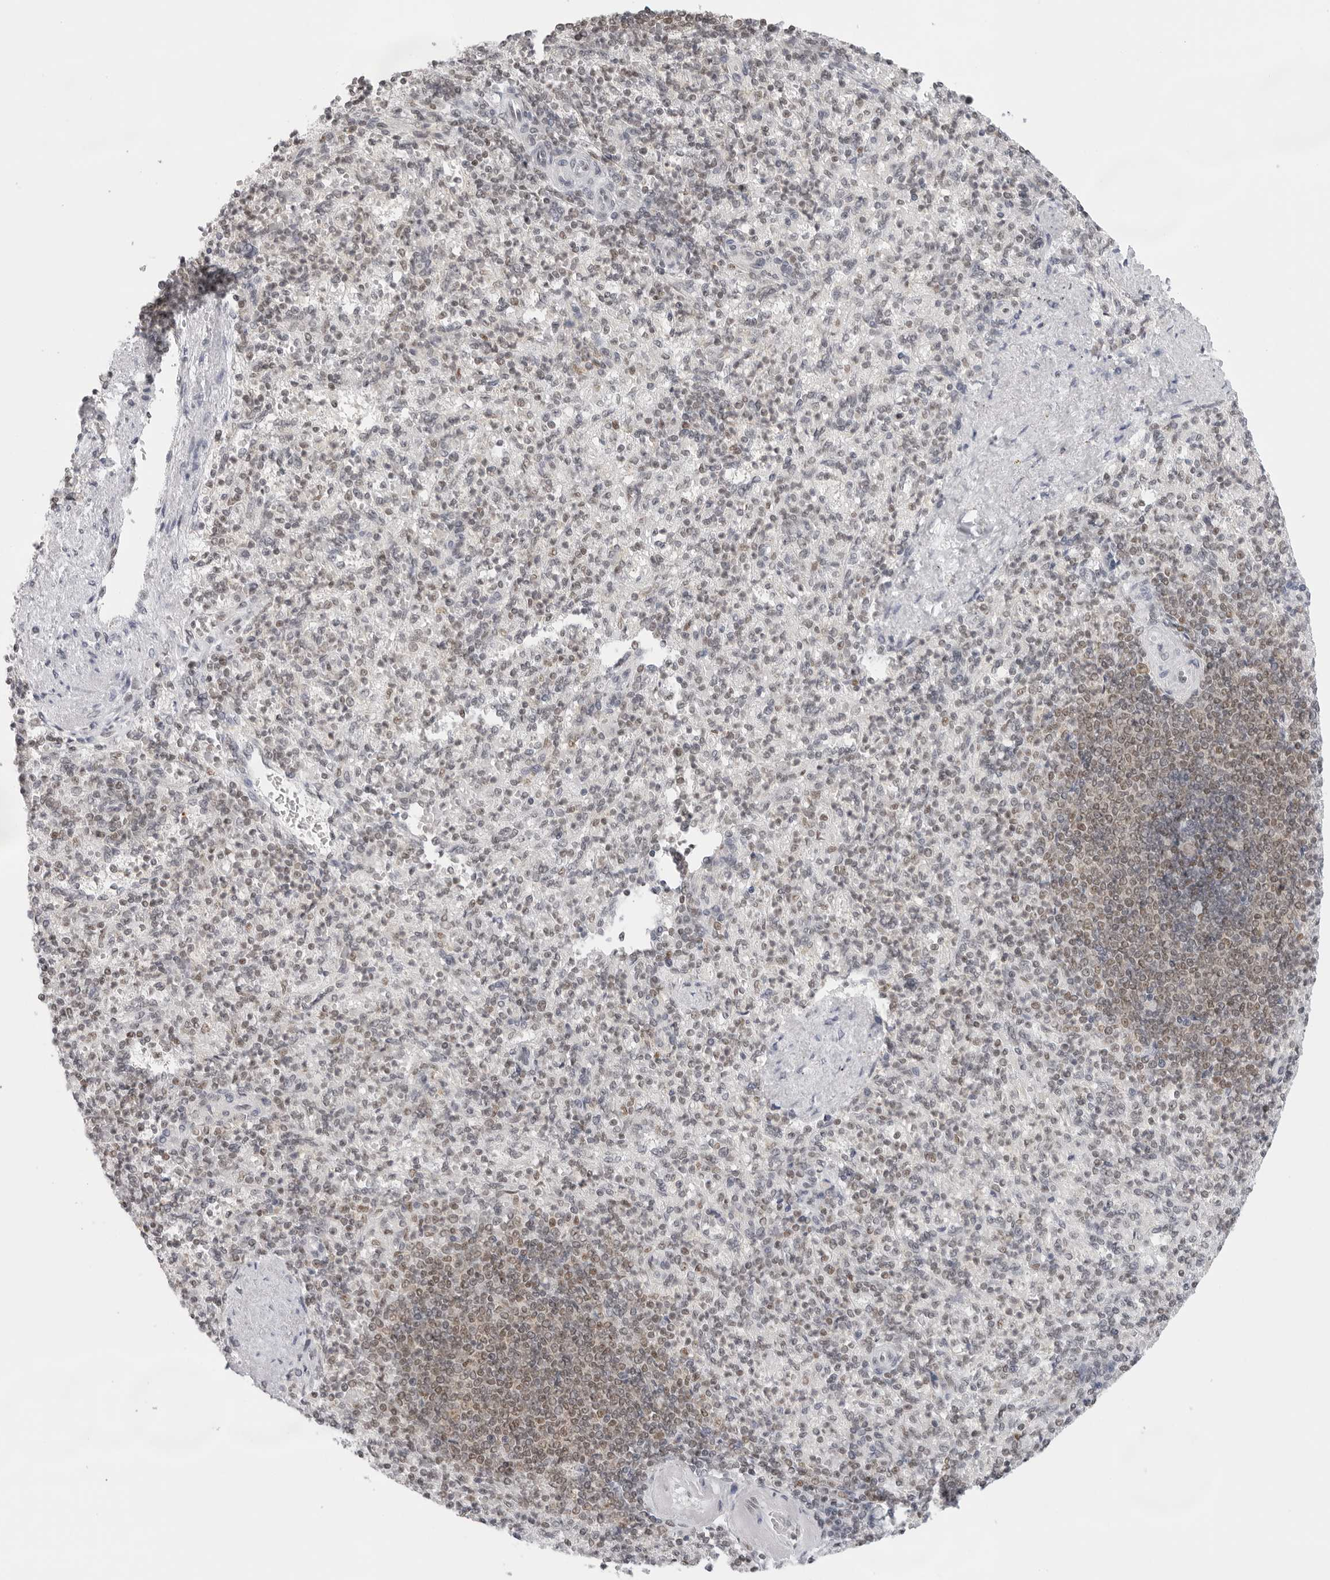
{"staining": {"intensity": "weak", "quantity": "25%-75%", "location": "nuclear"}, "tissue": "spleen", "cell_type": "Cells in red pulp", "image_type": "normal", "snomed": [{"axis": "morphology", "description": "Normal tissue, NOS"}, {"axis": "topography", "description": "Spleen"}], "caption": "About 25%-75% of cells in red pulp in normal spleen reveal weak nuclear protein expression as visualized by brown immunohistochemical staining.", "gene": "RPA2", "patient": {"sex": "female", "age": 74}}